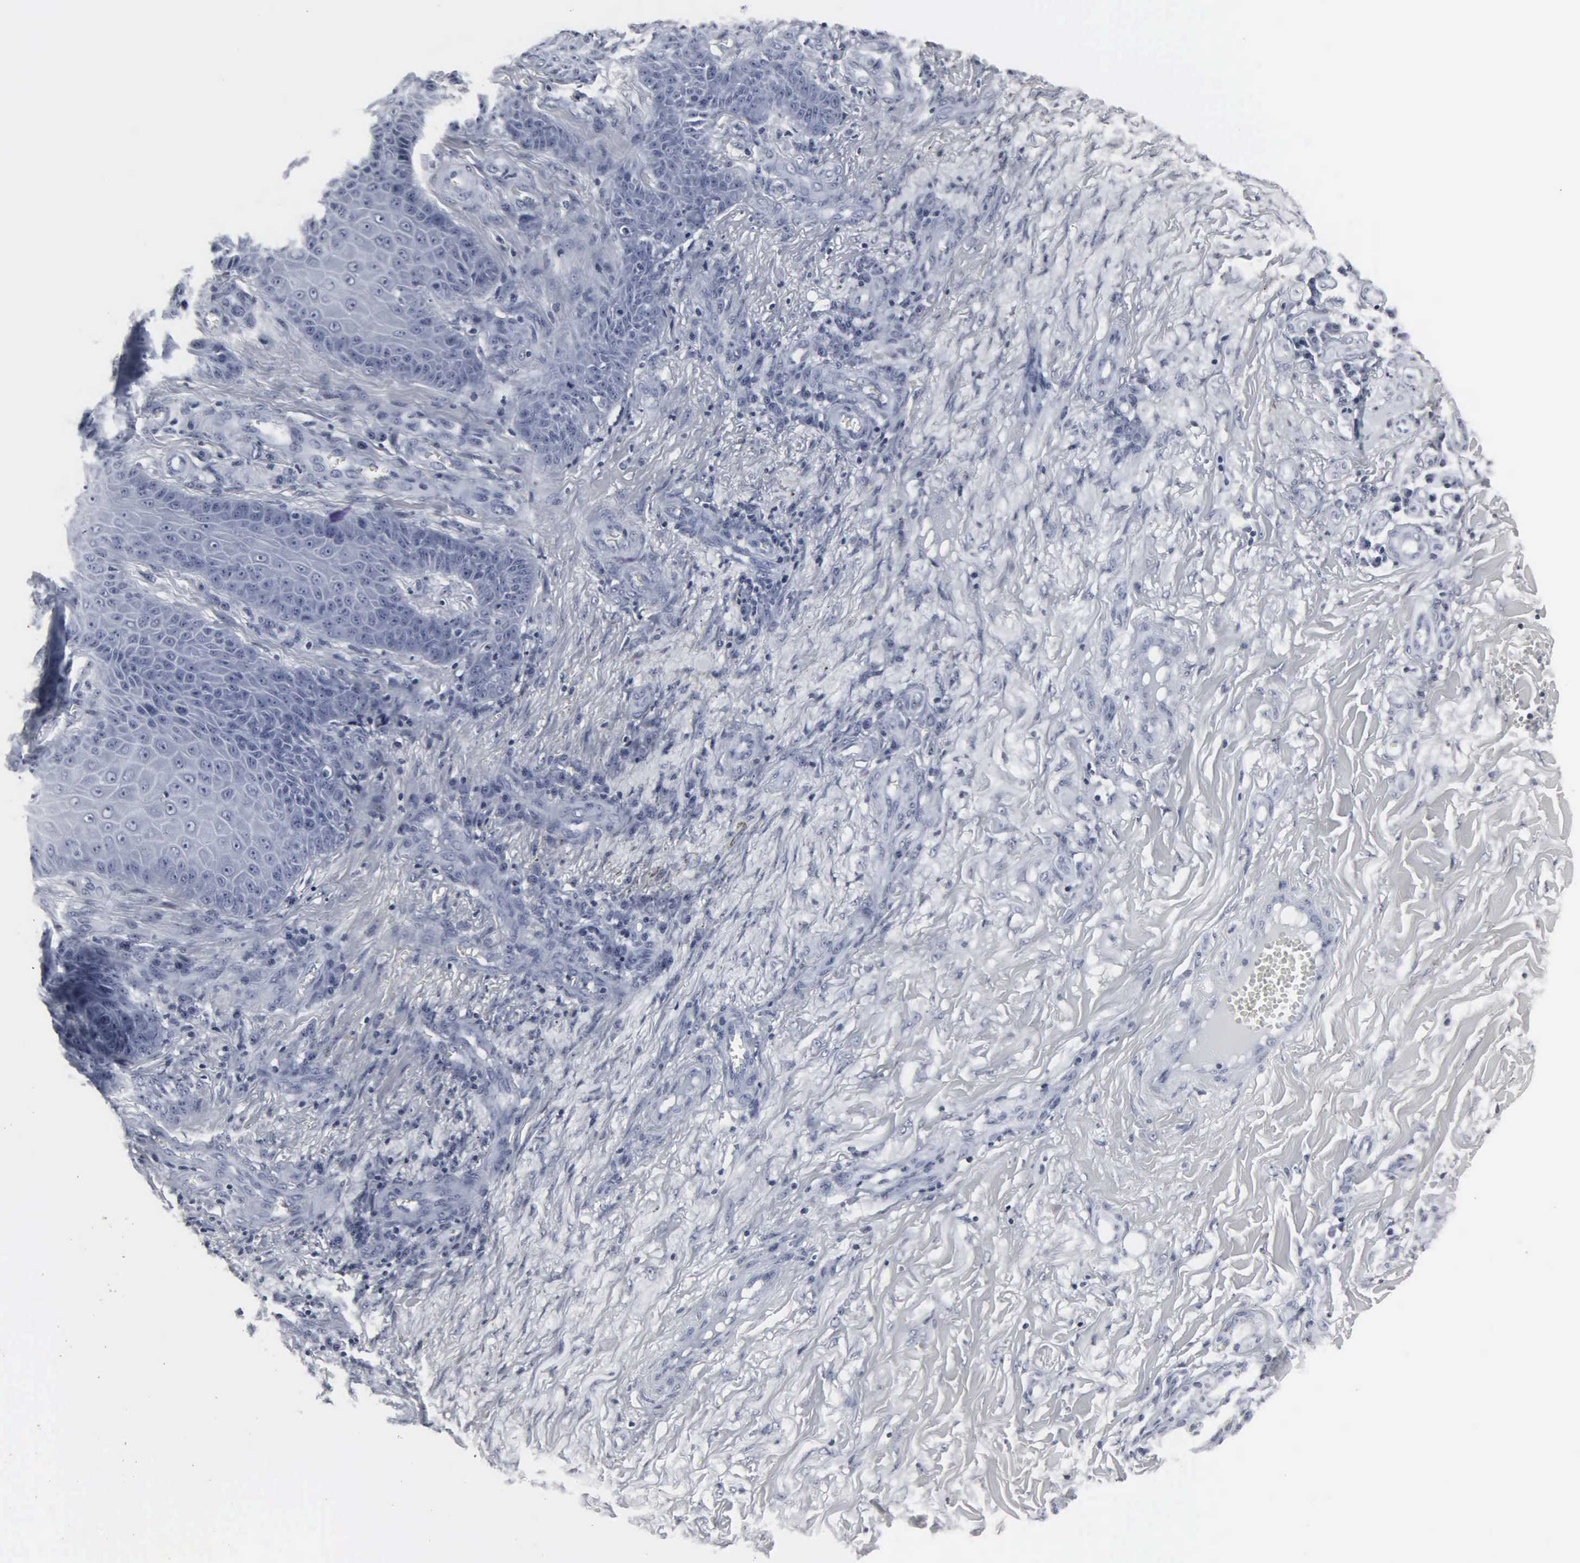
{"staining": {"intensity": "negative", "quantity": "none", "location": "none"}, "tissue": "skin cancer", "cell_type": "Tumor cells", "image_type": "cancer", "snomed": [{"axis": "morphology", "description": "Basal cell carcinoma"}, {"axis": "topography", "description": "Skin"}], "caption": "An IHC image of skin basal cell carcinoma is shown. There is no staining in tumor cells of skin basal cell carcinoma.", "gene": "DGCR2", "patient": {"sex": "male", "age": 81}}